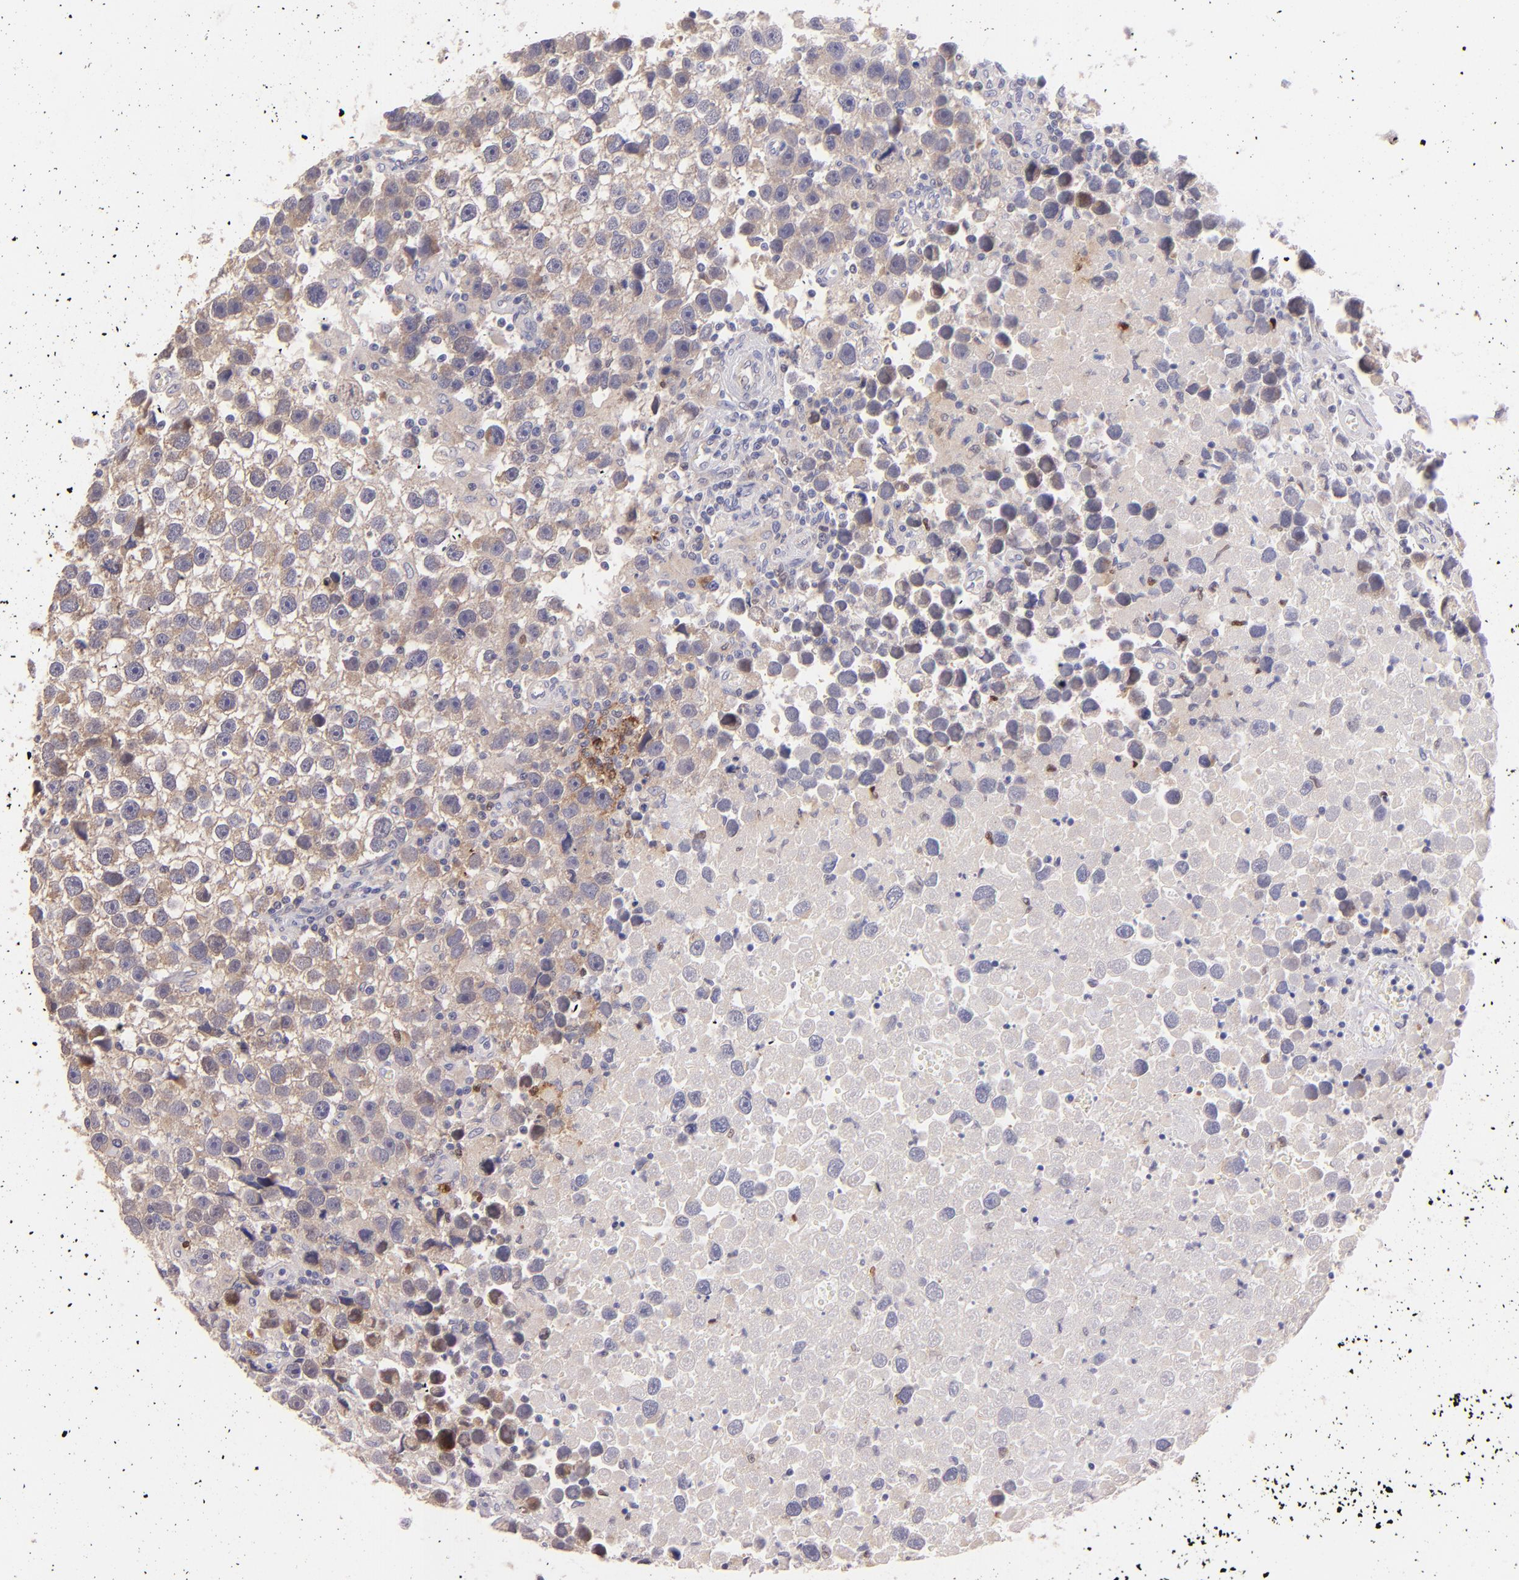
{"staining": {"intensity": "weak", "quantity": ">75%", "location": "cytoplasmic/membranous"}, "tissue": "testis cancer", "cell_type": "Tumor cells", "image_type": "cancer", "snomed": [{"axis": "morphology", "description": "Seminoma, NOS"}, {"axis": "topography", "description": "Testis"}], "caption": "The histopathology image reveals immunohistochemical staining of testis cancer. There is weak cytoplasmic/membranous expression is present in approximately >75% of tumor cells.", "gene": "SH2D4A", "patient": {"sex": "male", "age": 43}}